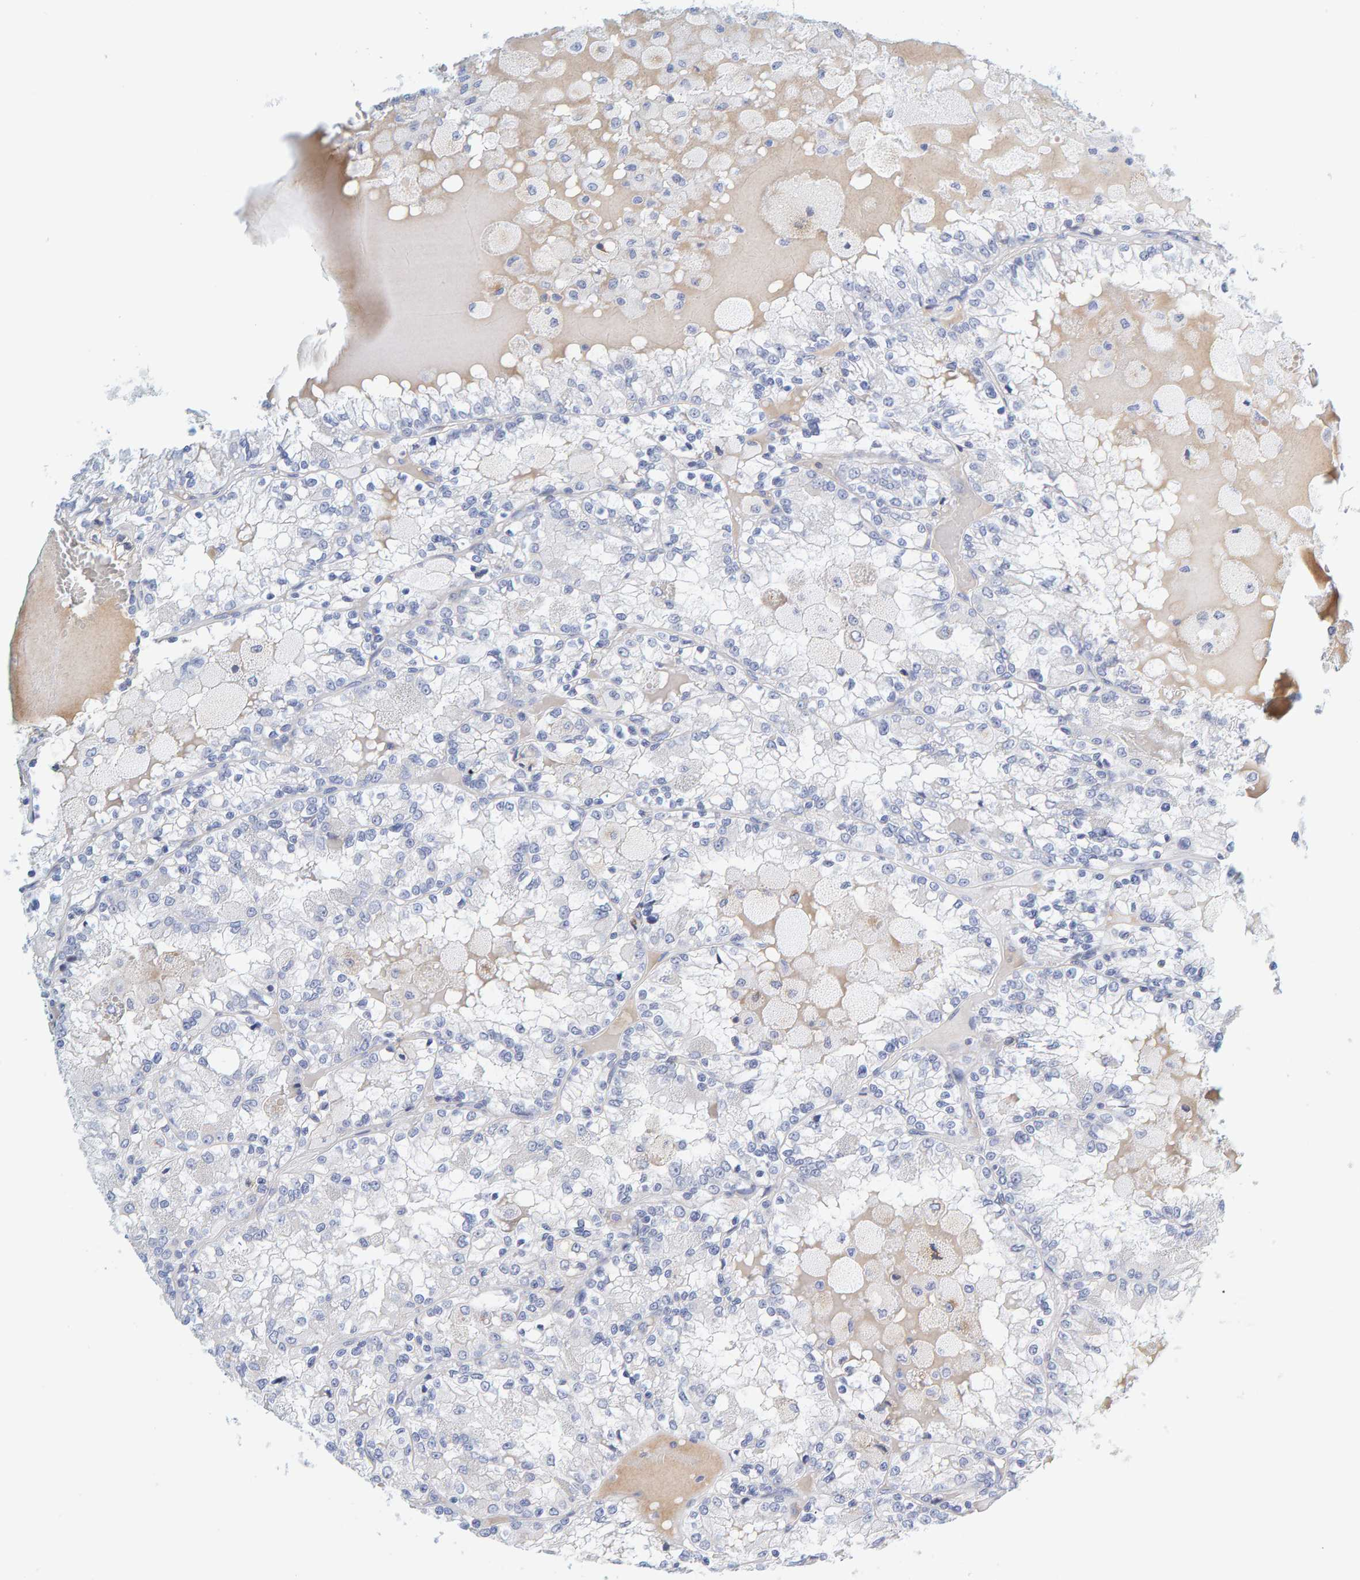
{"staining": {"intensity": "negative", "quantity": "none", "location": "none"}, "tissue": "renal cancer", "cell_type": "Tumor cells", "image_type": "cancer", "snomed": [{"axis": "morphology", "description": "Adenocarcinoma, NOS"}, {"axis": "topography", "description": "Kidney"}], "caption": "Histopathology image shows no significant protein positivity in tumor cells of renal cancer.", "gene": "MOG", "patient": {"sex": "female", "age": 56}}